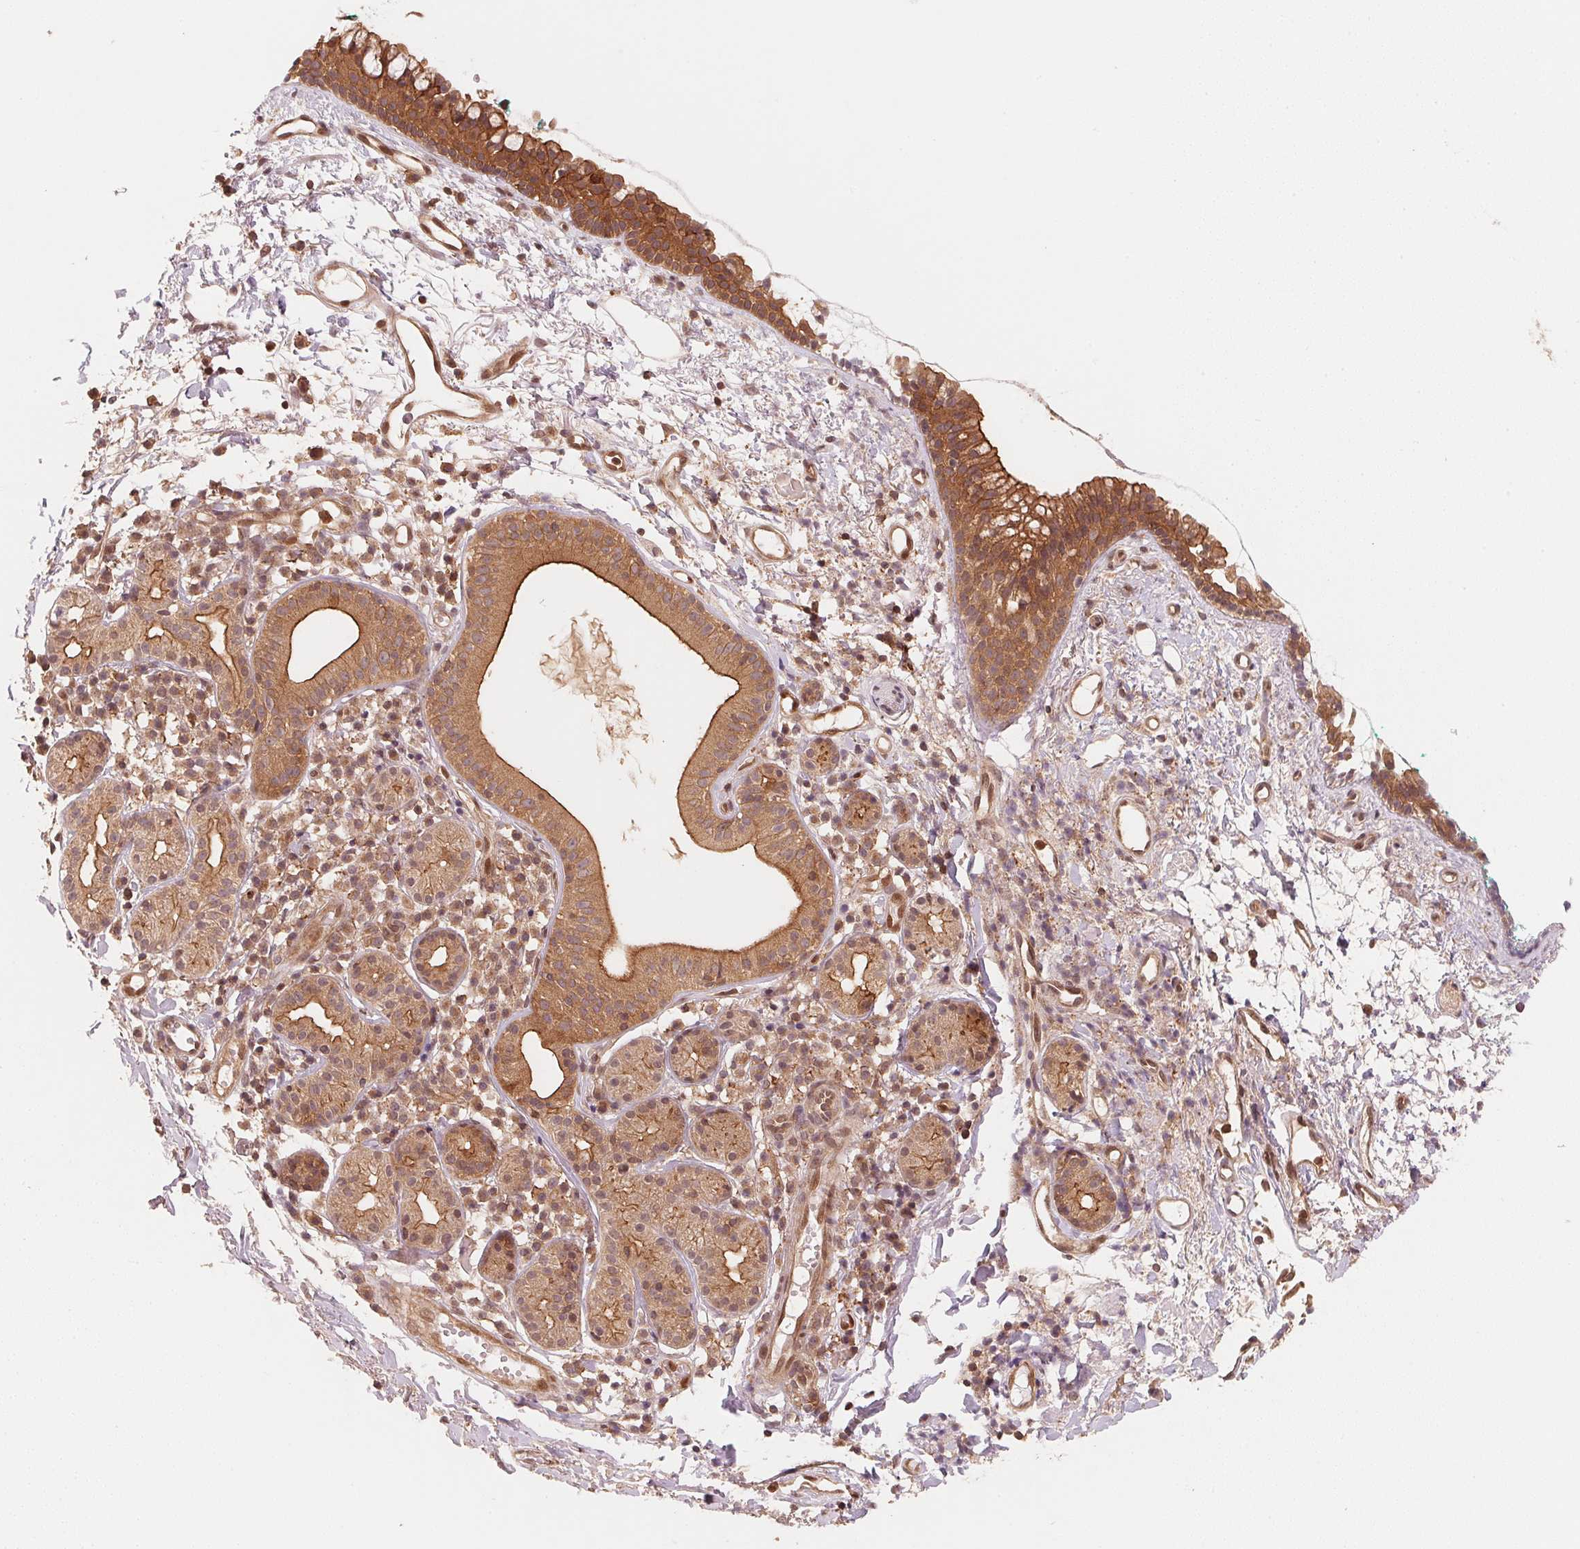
{"staining": {"intensity": "strong", "quantity": ">75%", "location": "cytoplasmic/membranous,nuclear"}, "tissue": "nasopharynx", "cell_type": "Respiratory epithelial cells", "image_type": "normal", "snomed": [{"axis": "morphology", "description": "Normal tissue, NOS"}, {"axis": "morphology", "description": "Basal cell carcinoma"}, {"axis": "topography", "description": "Cartilage tissue"}, {"axis": "topography", "description": "Nasopharynx"}, {"axis": "topography", "description": "Oral tissue"}], "caption": "Immunohistochemistry histopathology image of normal nasopharynx: nasopharynx stained using immunohistochemistry demonstrates high levels of strong protein expression localized specifically in the cytoplasmic/membranous,nuclear of respiratory epithelial cells, appearing as a cytoplasmic/membranous,nuclear brown color.", "gene": "CCDC102B", "patient": {"sex": "female", "age": 77}}